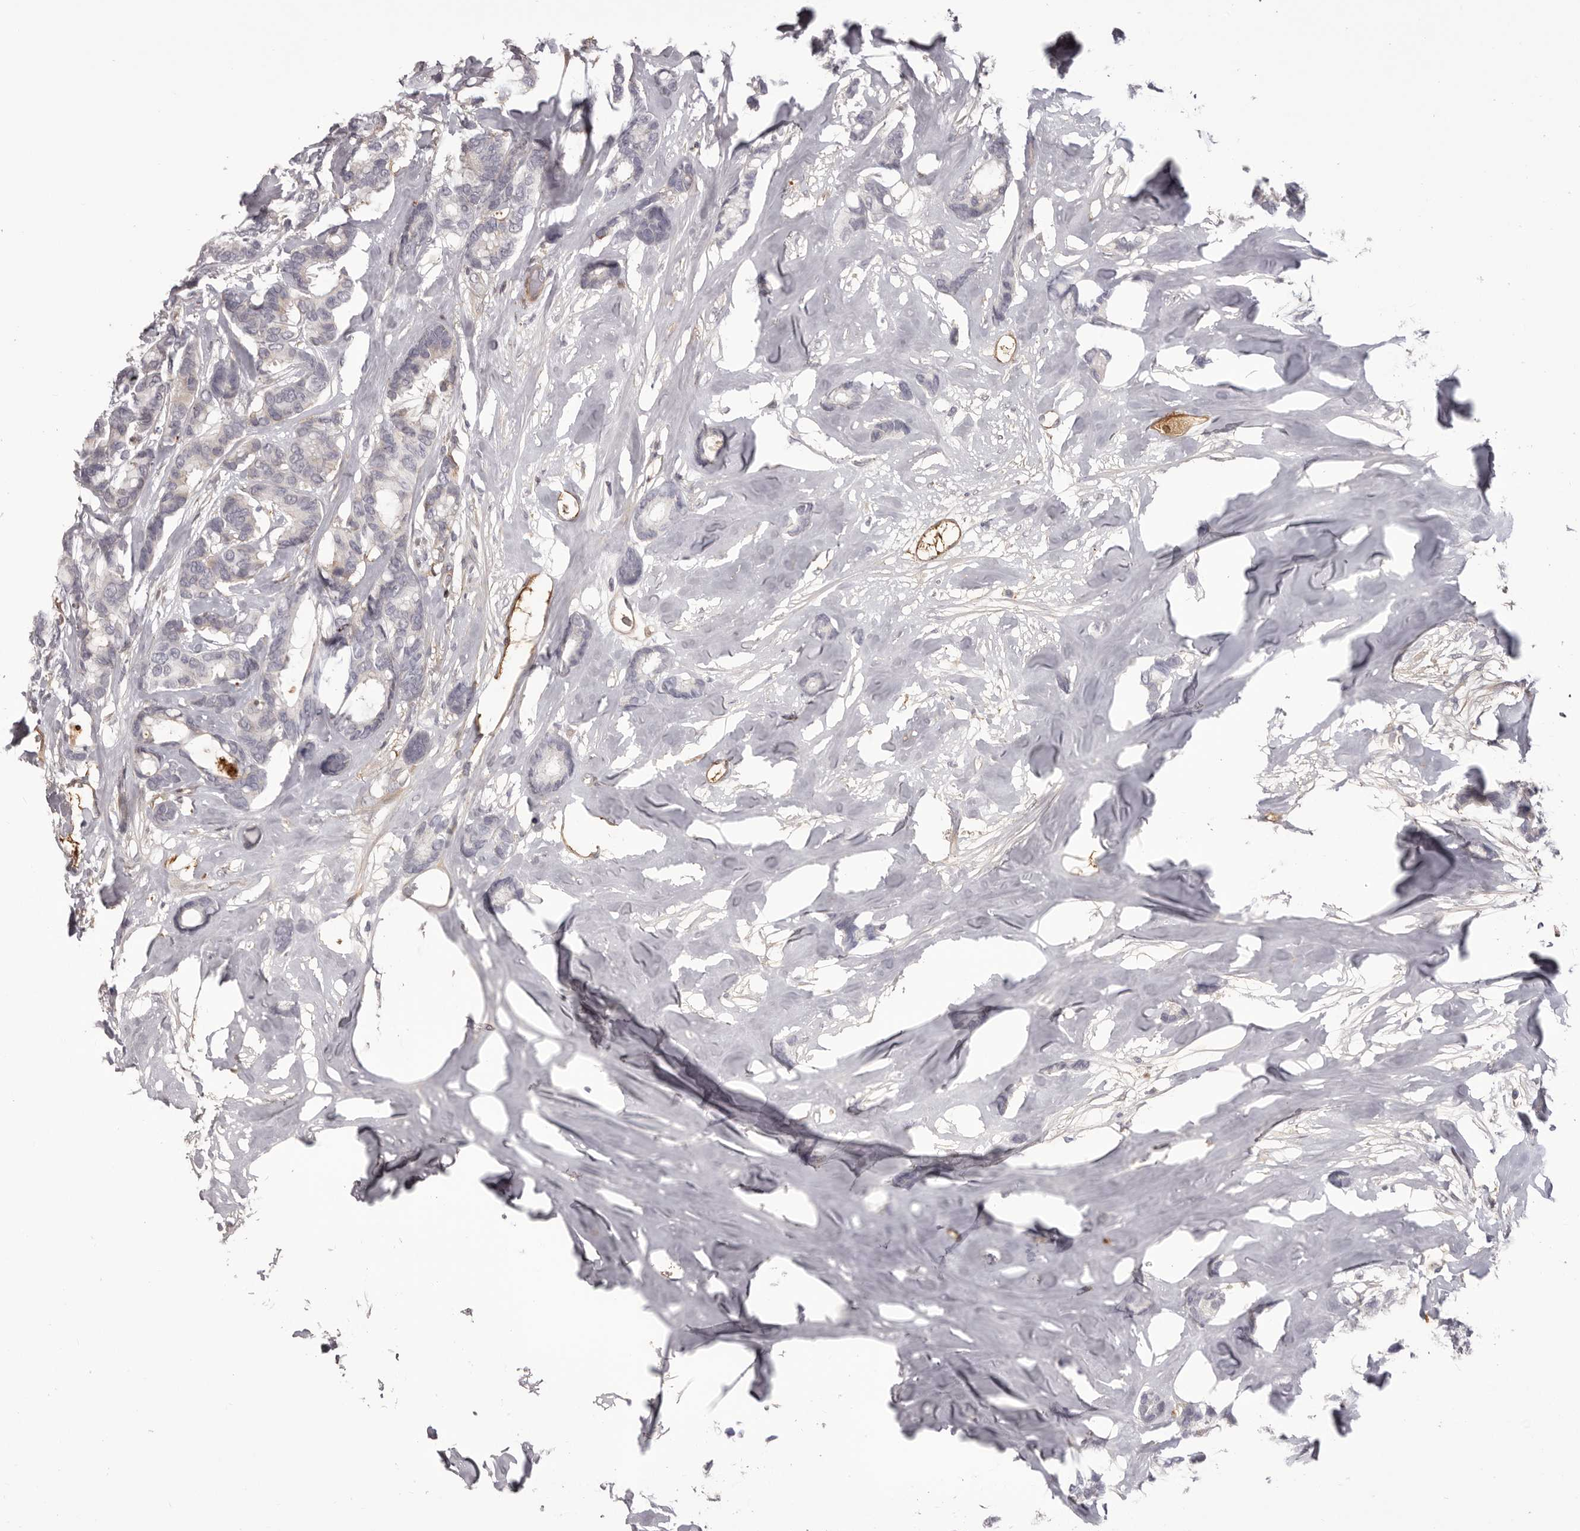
{"staining": {"intensity": "negative", "quantity": "none", "location": "none"}, "tissue": "breast cancer", "cell_type": "Tumor cells", "image_type": "cancer", "snomed": [{"axis": "morphology", "description": "Duct carcinoma"}, {"axis": "topography", "description": "Breast"}], "caption": "IHC image of breast infiltrating ductal carcinoma stained for a protein (brown), which displays no positivity in tumor cells.", "gene": "OTUD3", "patient": {"sex": "female", "age": 87}}